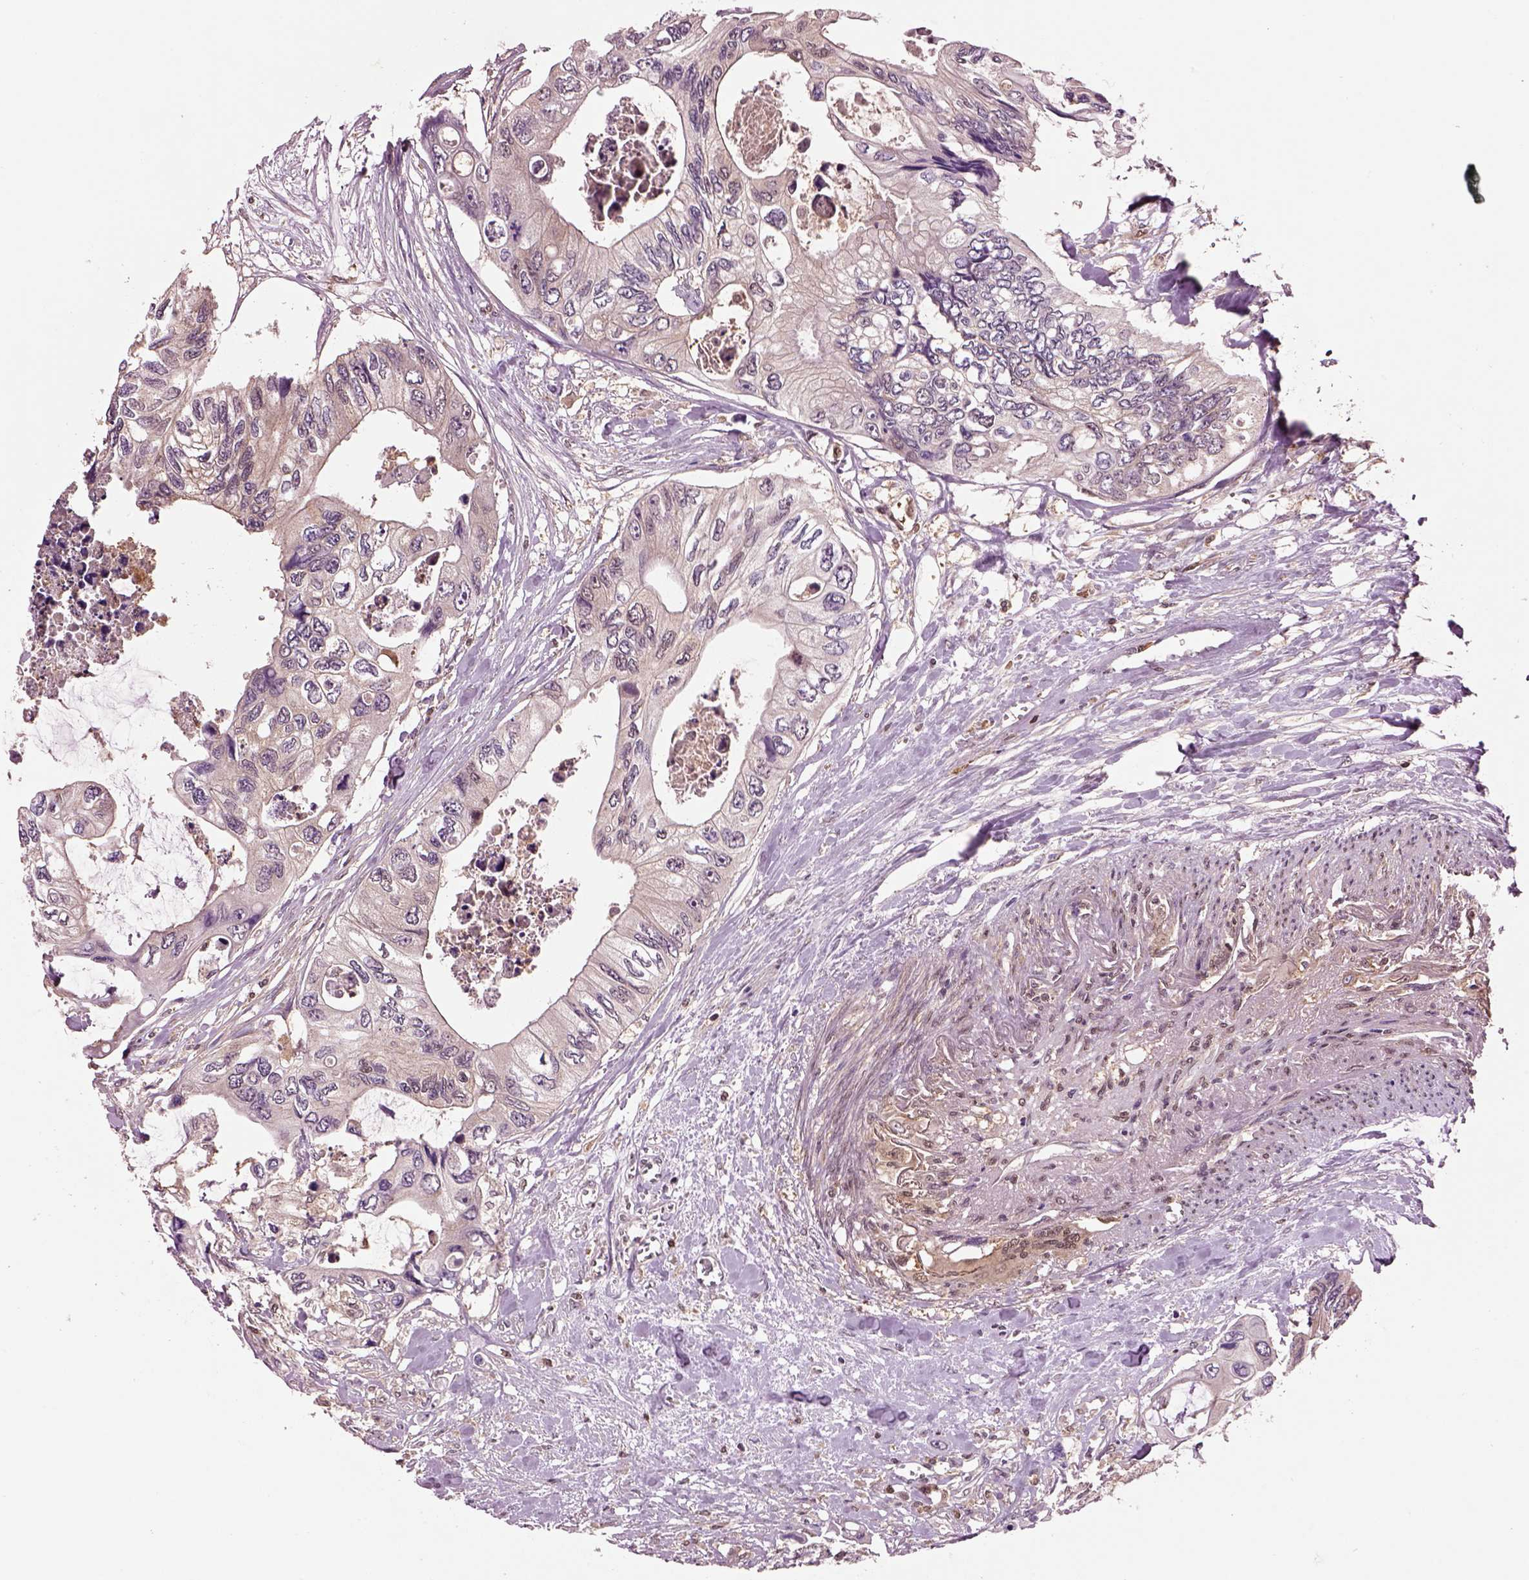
{"staining": {"intensity": "weak", "quantity": "<25%", "location": "cytoplasmic/membranous"}, "tissue": "colorectal cancer", "cell_type": "Tumor cells", "image_type": "cancer", "snomed": [{"axis": "morphology", "description": "Adenocarcinoma, NOS"}, {"axis": "topography", "description": "Rectum"}], "caption": "Immunohistochemistry (IHC) photomicrograph of human colorectal cancer stained for a protein (brown), which displays no staining in tumor cells.", "gene": "MDP1", "patient": {"sex": "male", "age": 63}}